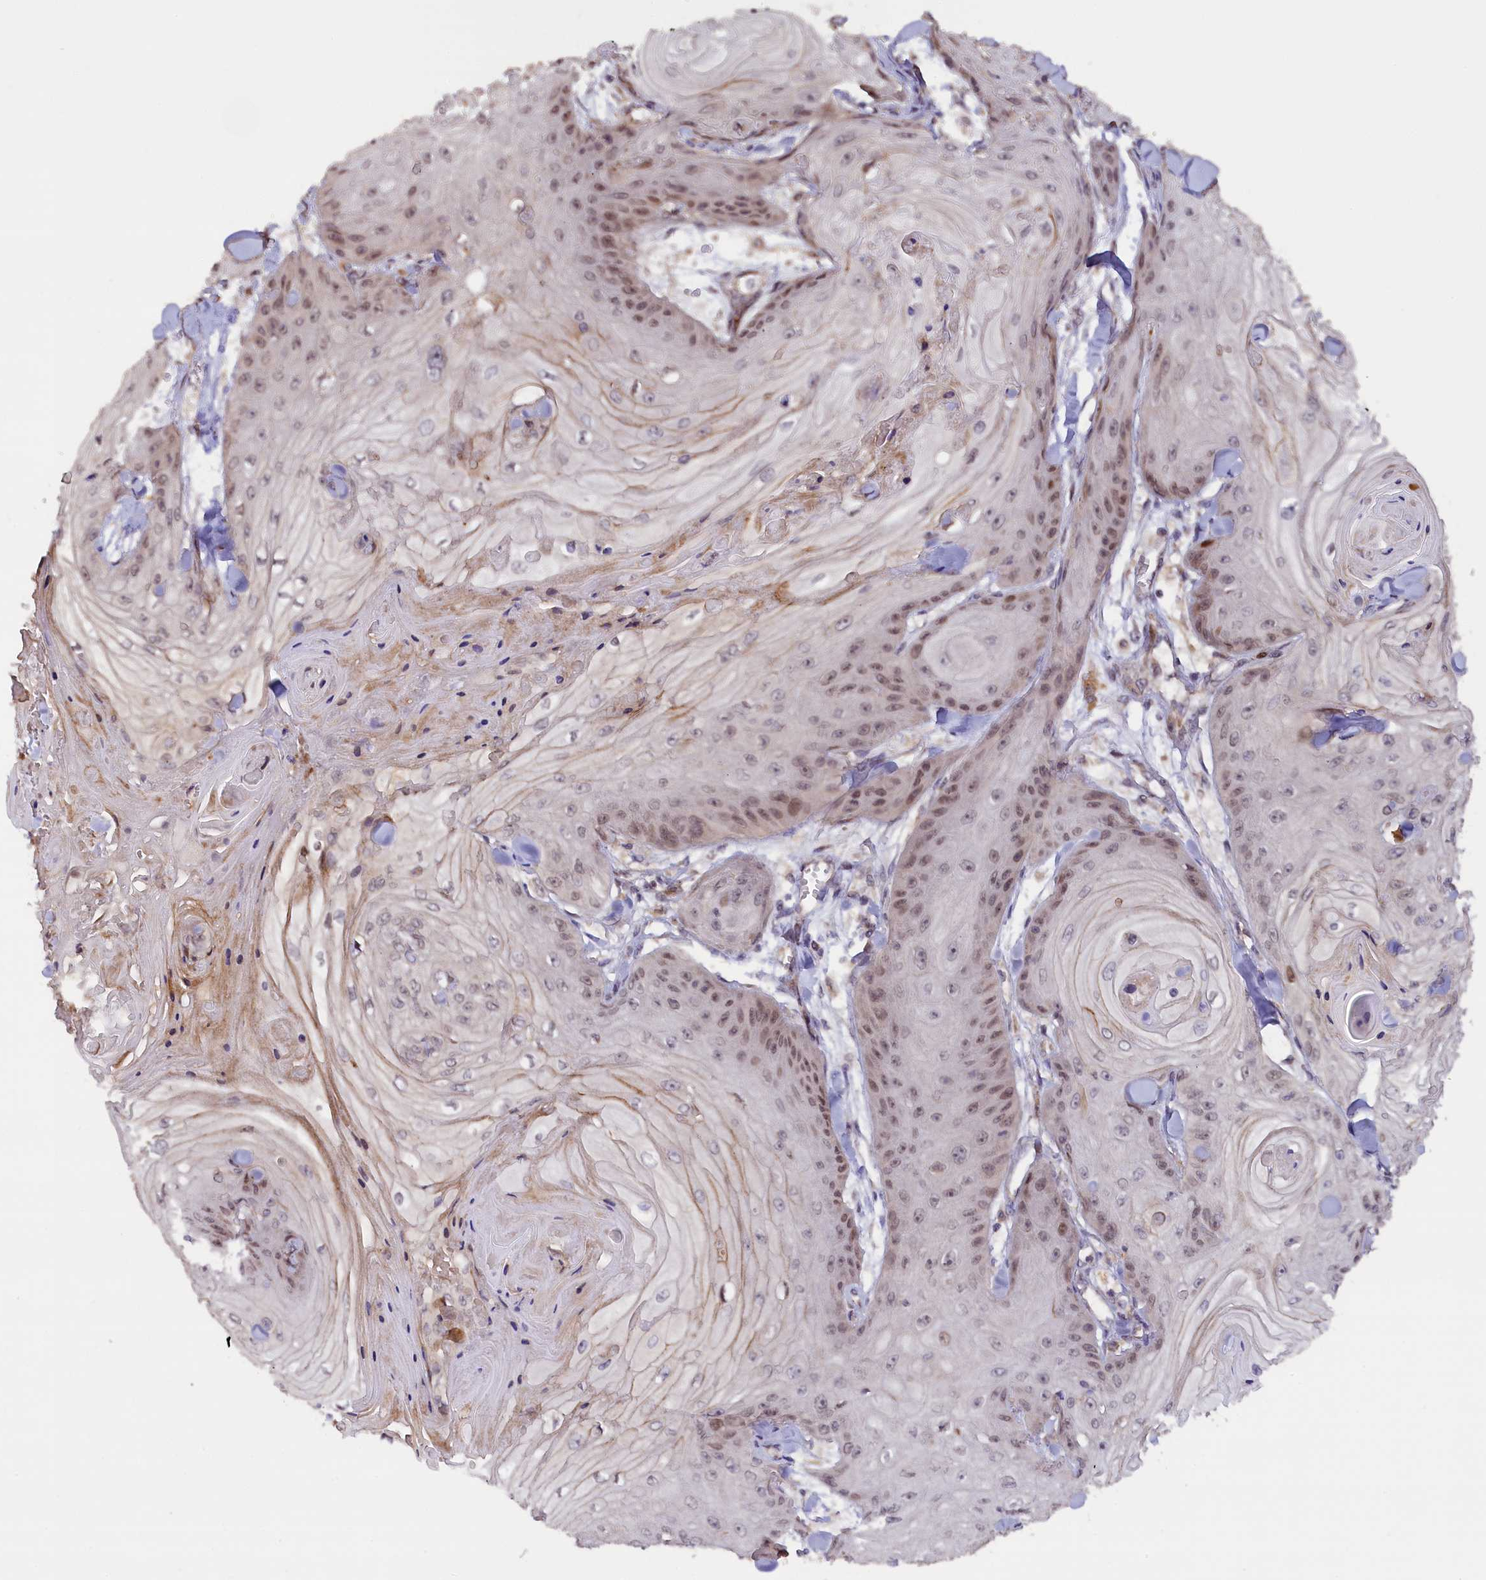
{"staining": {"intensity": "moderate", "quantity": ">75%", "location": "nuclear"}, "tissue": "skin cancer", "cell_type": "Tumor cells", "image_type": "cancer", "snomed": [{"axis": "morphology", "description": "Squamous cell carcinoma, NOS"}, {"axis": "topography", "description": "Skin"}], "caption": "This histopathology image shows squamous cell carcinoma (skin) stained with immunohistochemistry to label a protein in brown. The nuclear of tumor cells show moderate positivity for the protein. Nuclei are counter-stained blue.", "gene": "DNAJB9", "patient": {"sex": "male", "age": 74}}